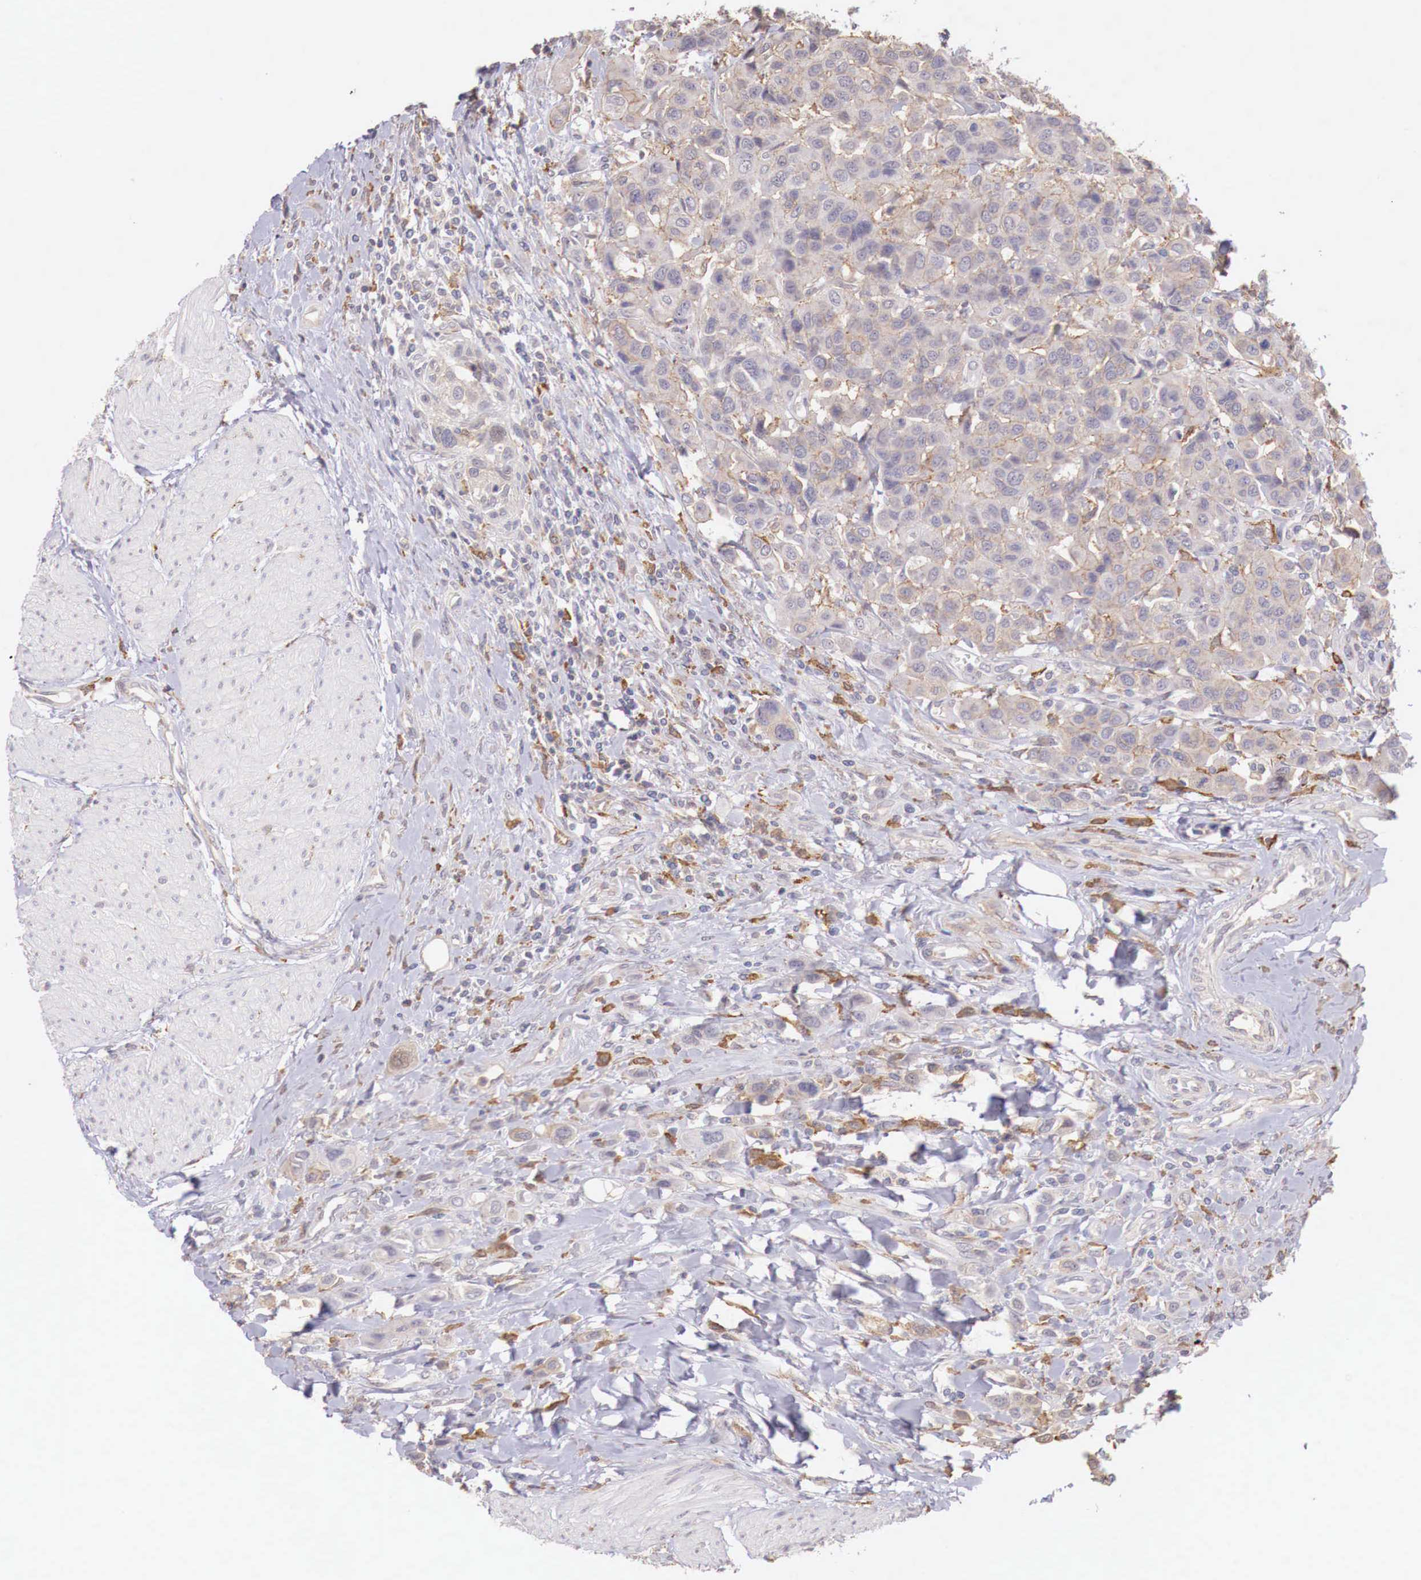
{"staining": {"intensity": "weak", "quantity": "25%-75%", "location": "cytoplasmic/membranous"}, "tissue": "urothelial cancer", "cell_type": "Tumor cells", "image_type": "cancer", "snomed": [{"axis": "morphology", "description": "Urothelial carcinoma, High grade"}, {"axis": "topography", "description": "Urinary bladder"}], "caption": "The micrograph shows staining of urothelial carcinoma (high-grade), revealing weak cytoplasmic/membranous protein staining (brown color) within tumor cells.", "gene": "CHRDL1", "patient": {"sex": "male", "age": 50}}